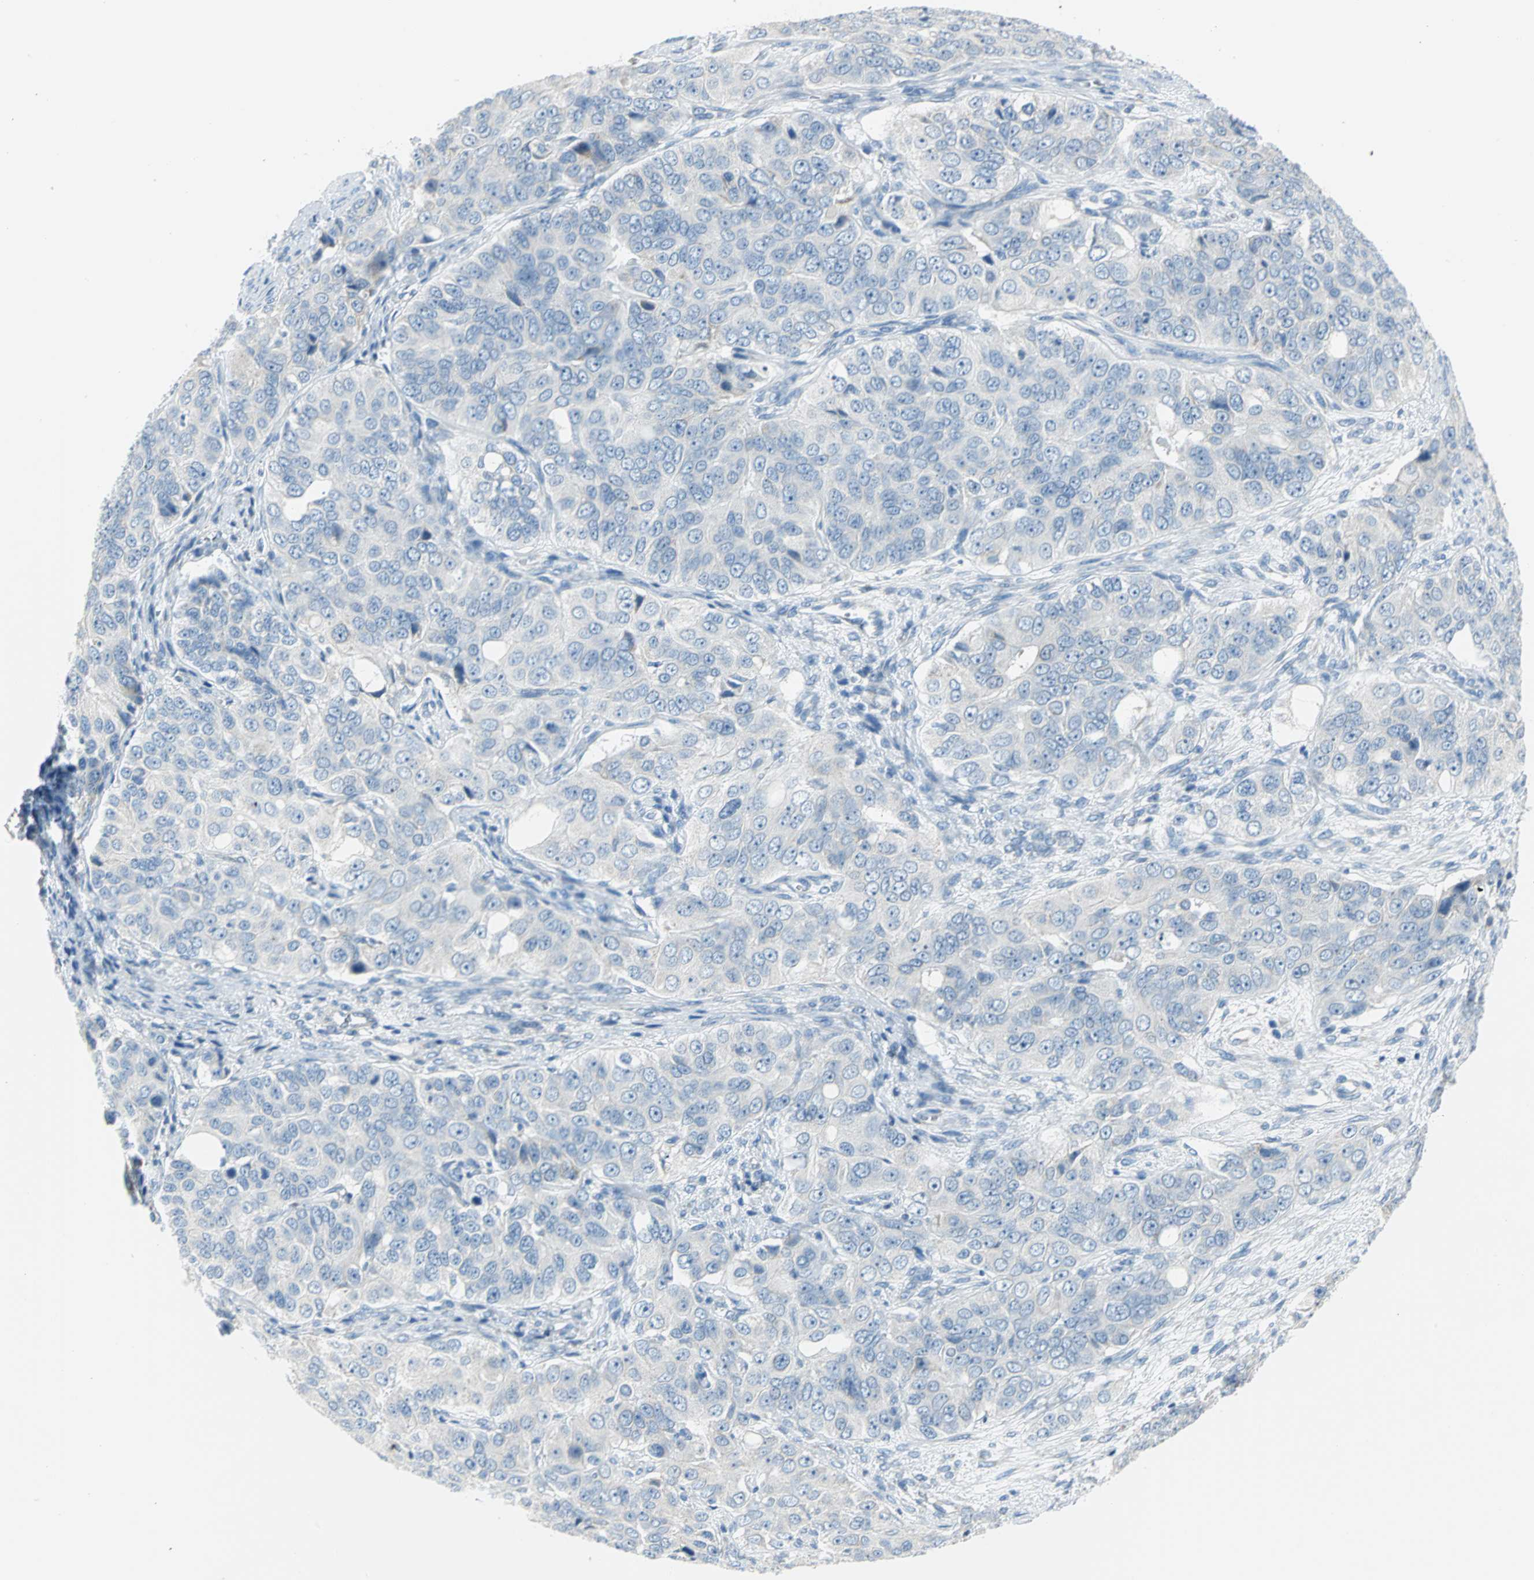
{"staining": {"intensity": "negative", "quantity": "none", "location": "none"}, "tissue": "ovarian cancer", "cell_type": "Tumor cells", "image_type": "cancer", "snomed": [{"axis": "morphology", "description": "Carcinoma, endometroid"}, {"axis": "topography", "description": "Ovary"}], "caption": "This is an IHC micrograph of human ovarian cancer. There is no staining in tumor cells.", "gene": "ALOX15", "patient": {"sex": "female", "age": 51}}